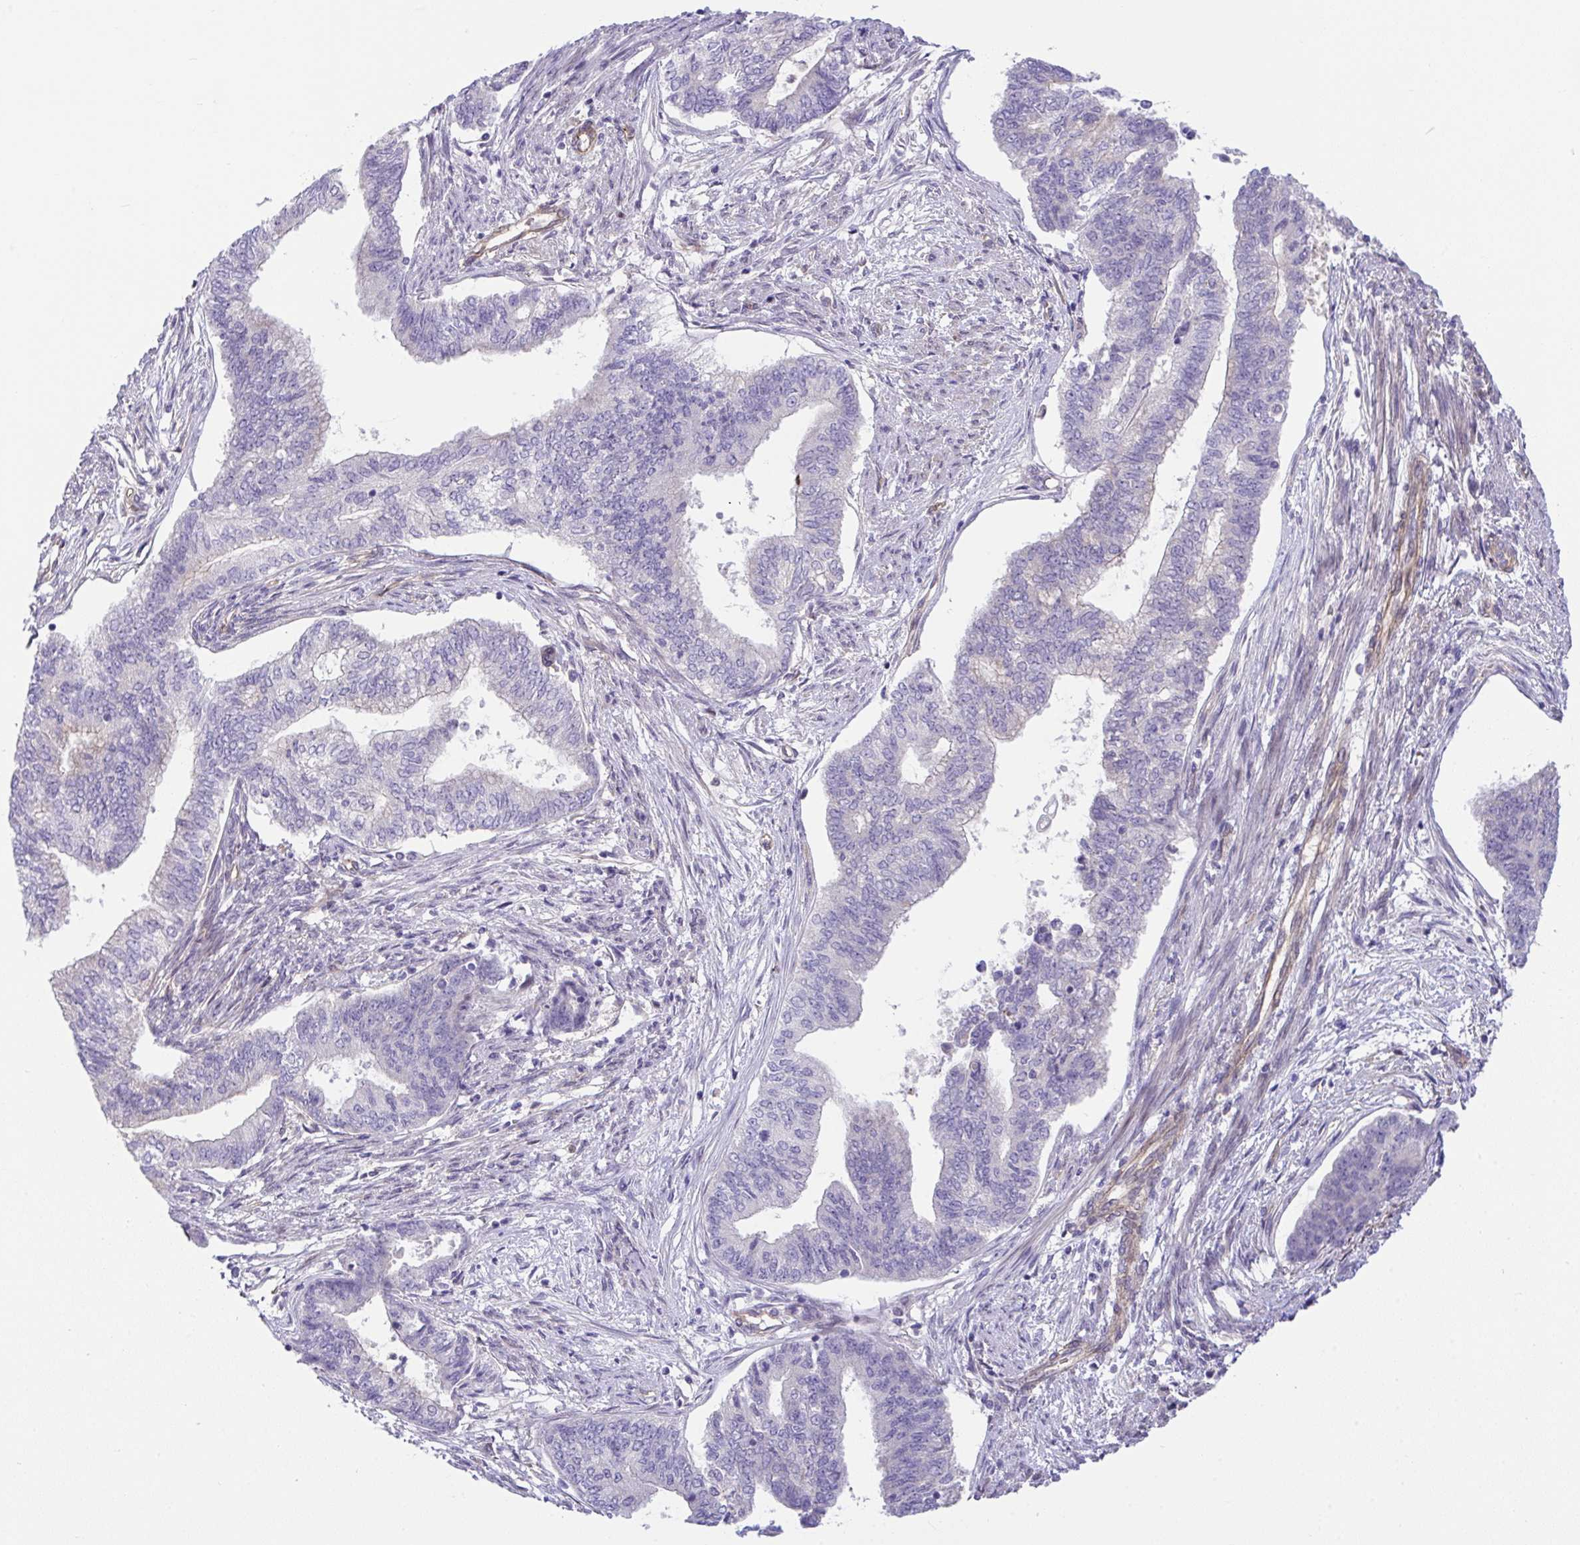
{"staining": {"intensity": "negative", "quantity": "none", "location": "none"}, "tissue": "endometrial cancer", "cell_type": "Tumor cells", "image_type": "cancer", "snomed": [{"axis": "morphology", "description": "Adenocarcinoma, NOS"}, {"axis": "topography", "description": "Endometrium"}], "caption": "The micrograph exhibits no staining of tumor cells in endometrial cancer.", "gene": "RHOXF1", "patient": {"sex": "female", "age": 65}}